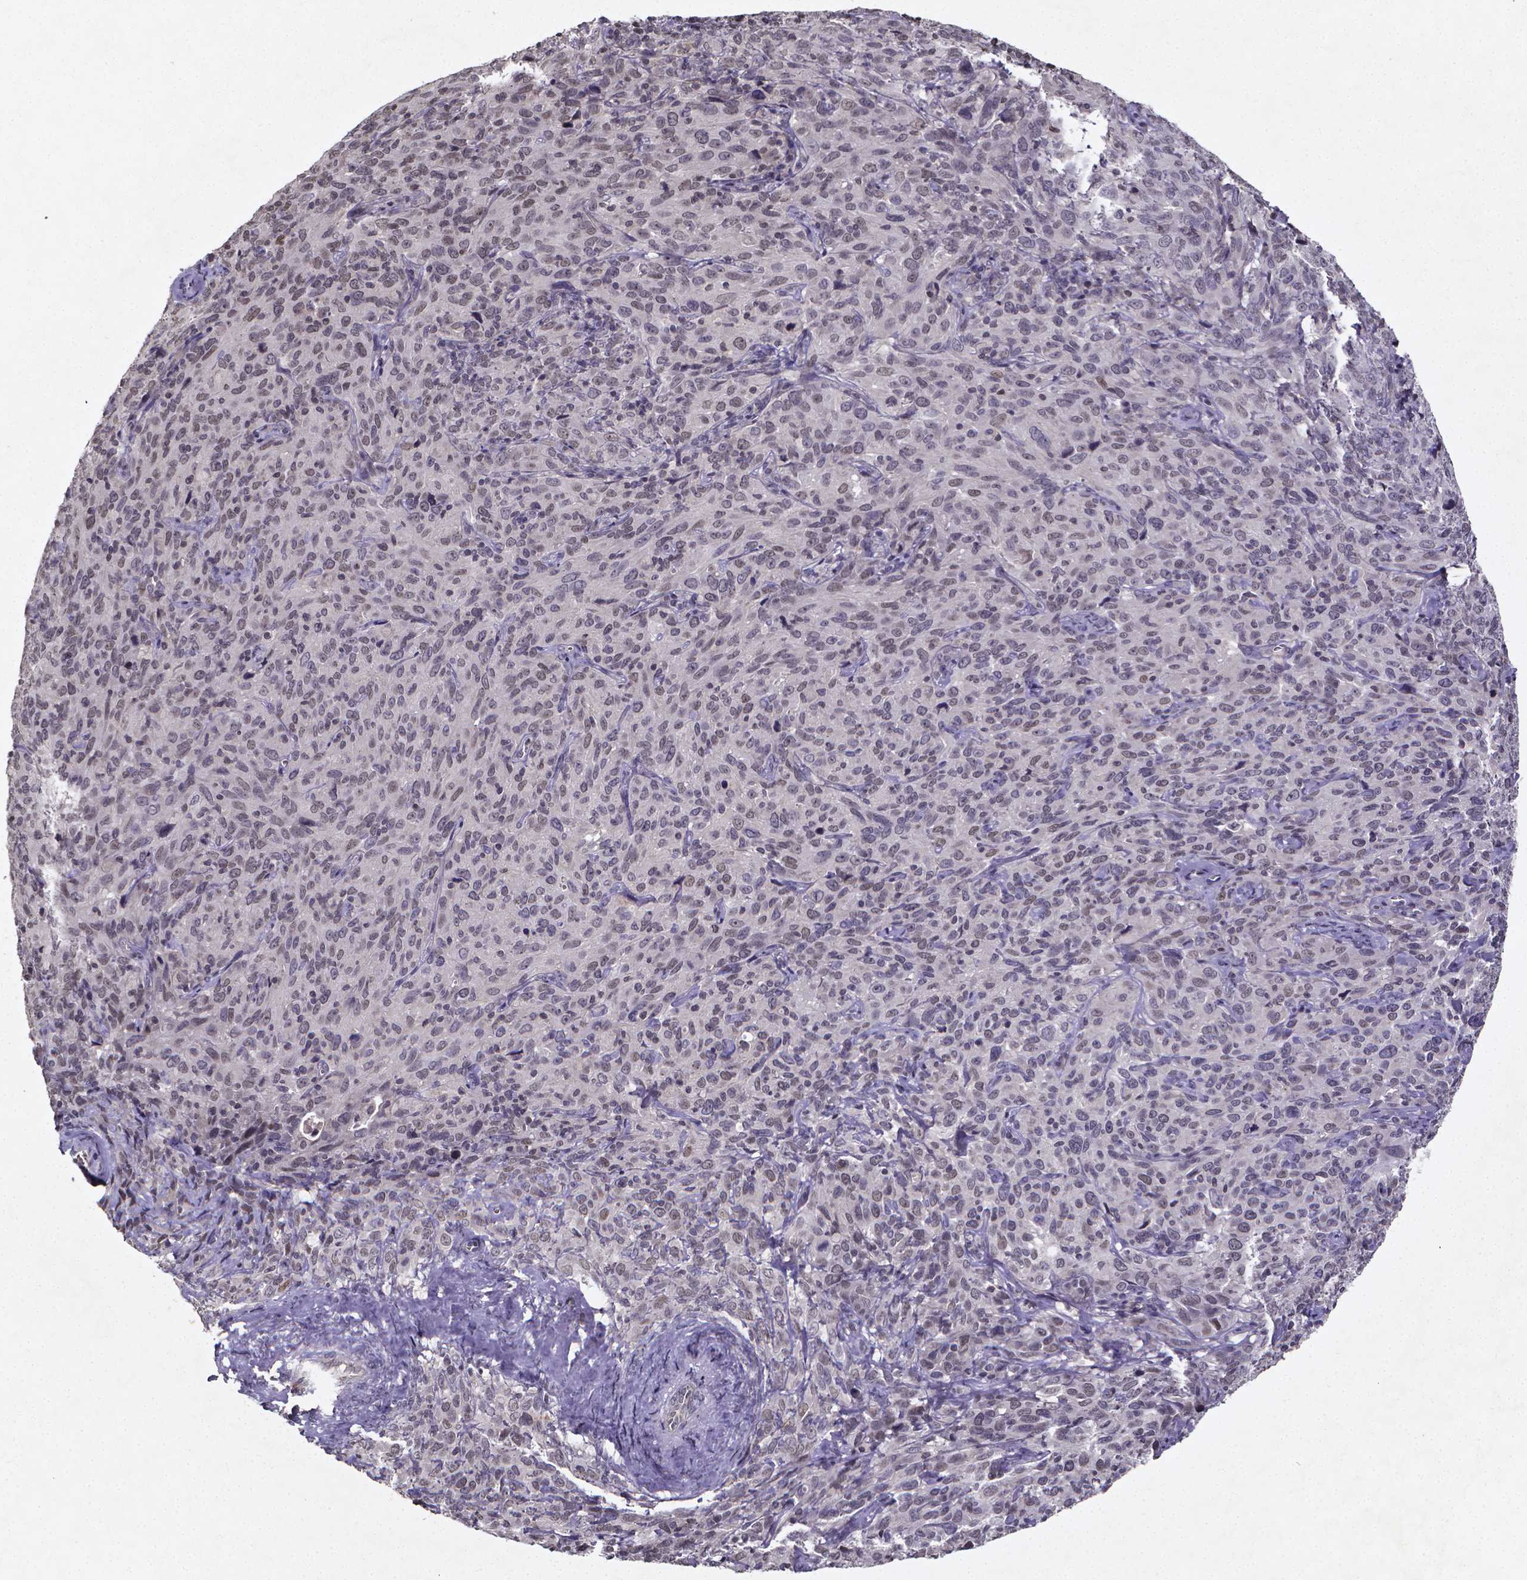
{"staining": {"intensity": "negative", "quantity": "none", "location": "none"}, "tissue": "cervical cancer", "cell_type": "Tumor cells", "image_type": "cancer", "snomed": [{"axis": "morphology", "description": "Squamous cell carcinoma, NOS"}, {"axis": "topography", "description": "Cervix"}], "caption": "IHC micrograph of neoplastic tissue: cervical cancer stained with DAB (3,3'-diaminobenzidine) exhibits no significant protein staining in tumor cells.", "gene": "TP73", "patient": {"sex": "female", "age": 51}}